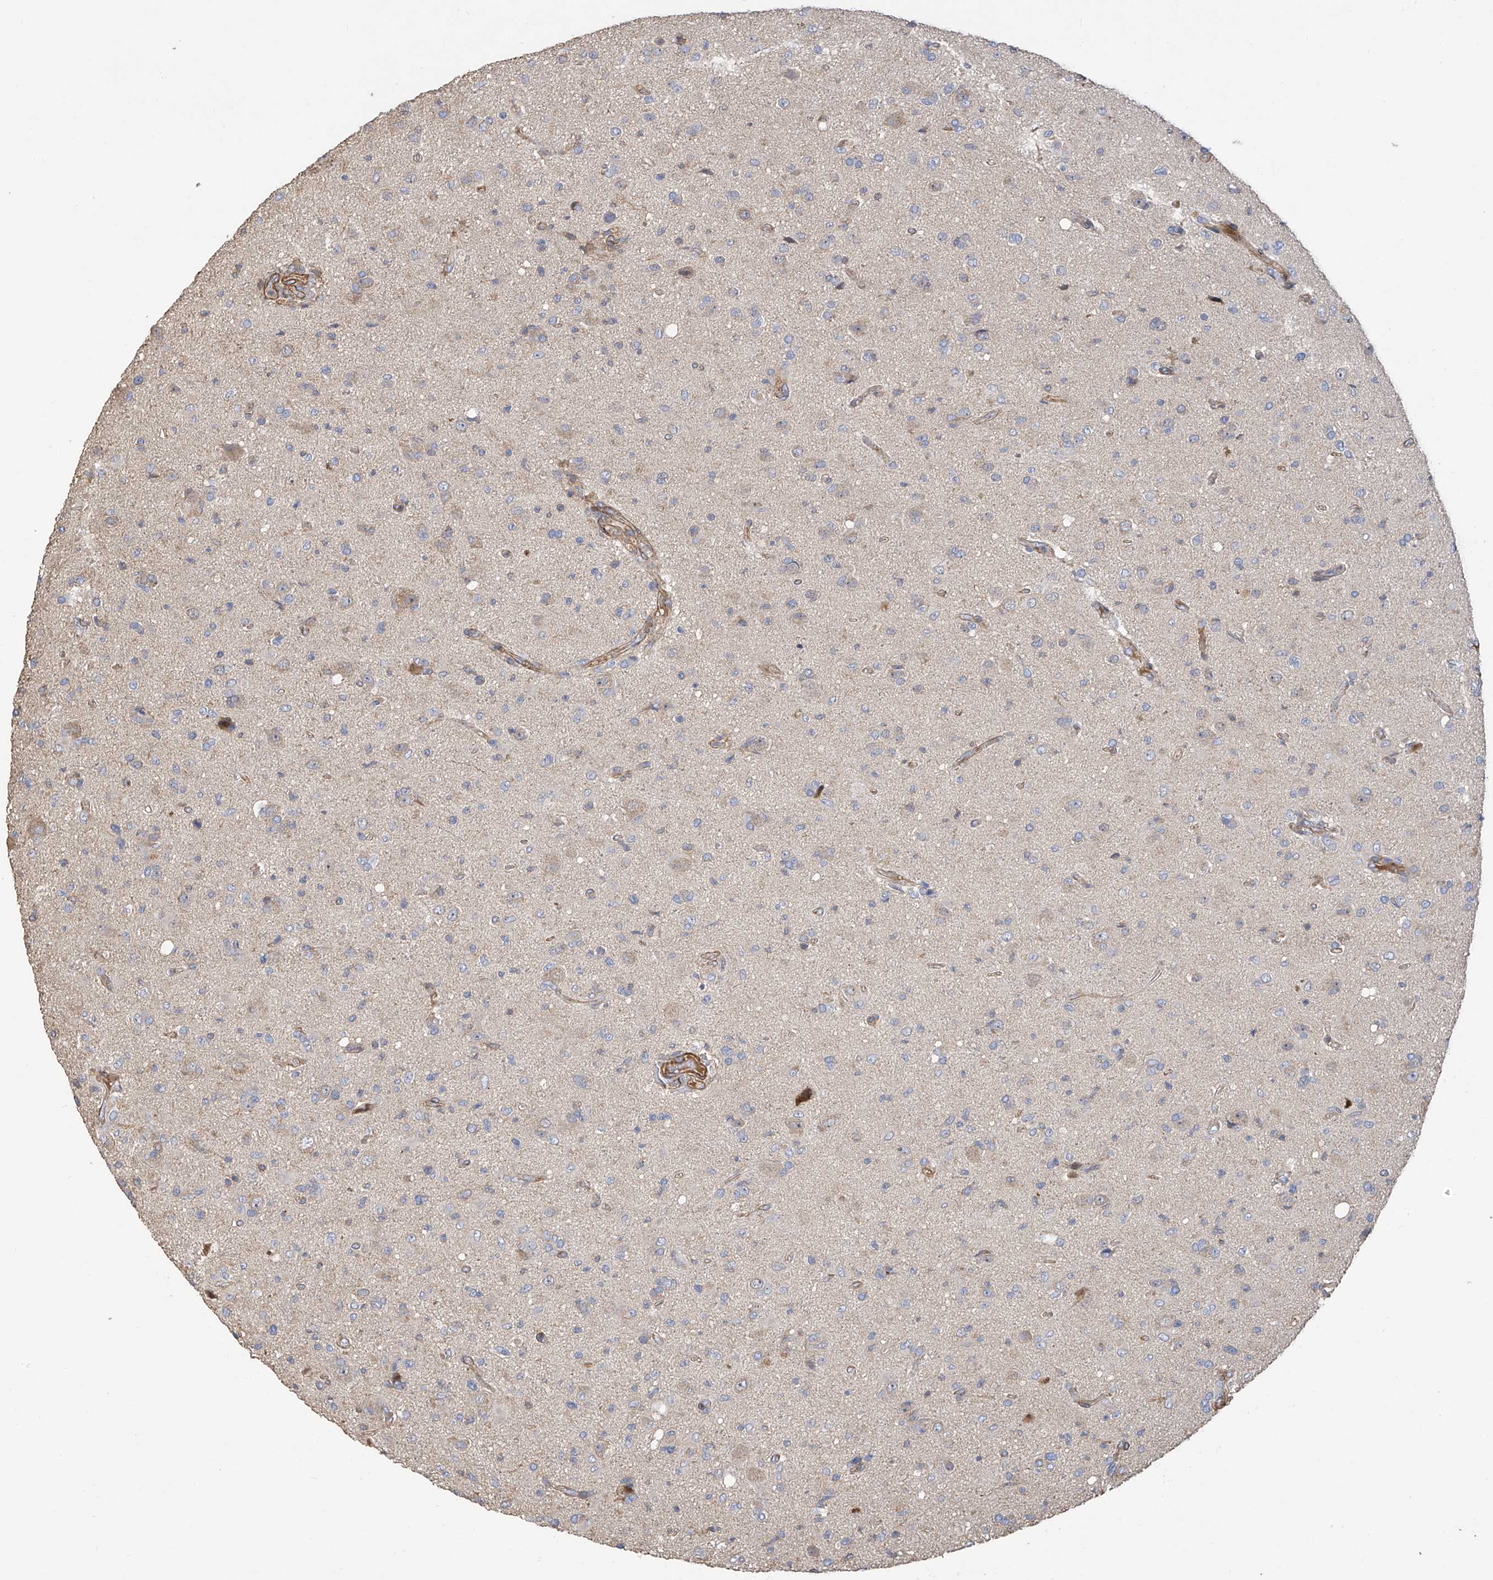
{"staining": {"intensity": "negative", "quantity": "none", "location": "none"}, "tissue": "glioma", "cell_type": "Tumor cells", "image_type": "cancer", "snomed": [{"axis": "morphology", "description": "Glioma, malignant, High grade"}, {"axis": "topography", "description": "Brain"}], "caption": "Histopathology image shows no protein staining in tumor cells of glioma tissue.", "gene": "SLC43A3", "patient": {"sex": "female", "age": 57}}